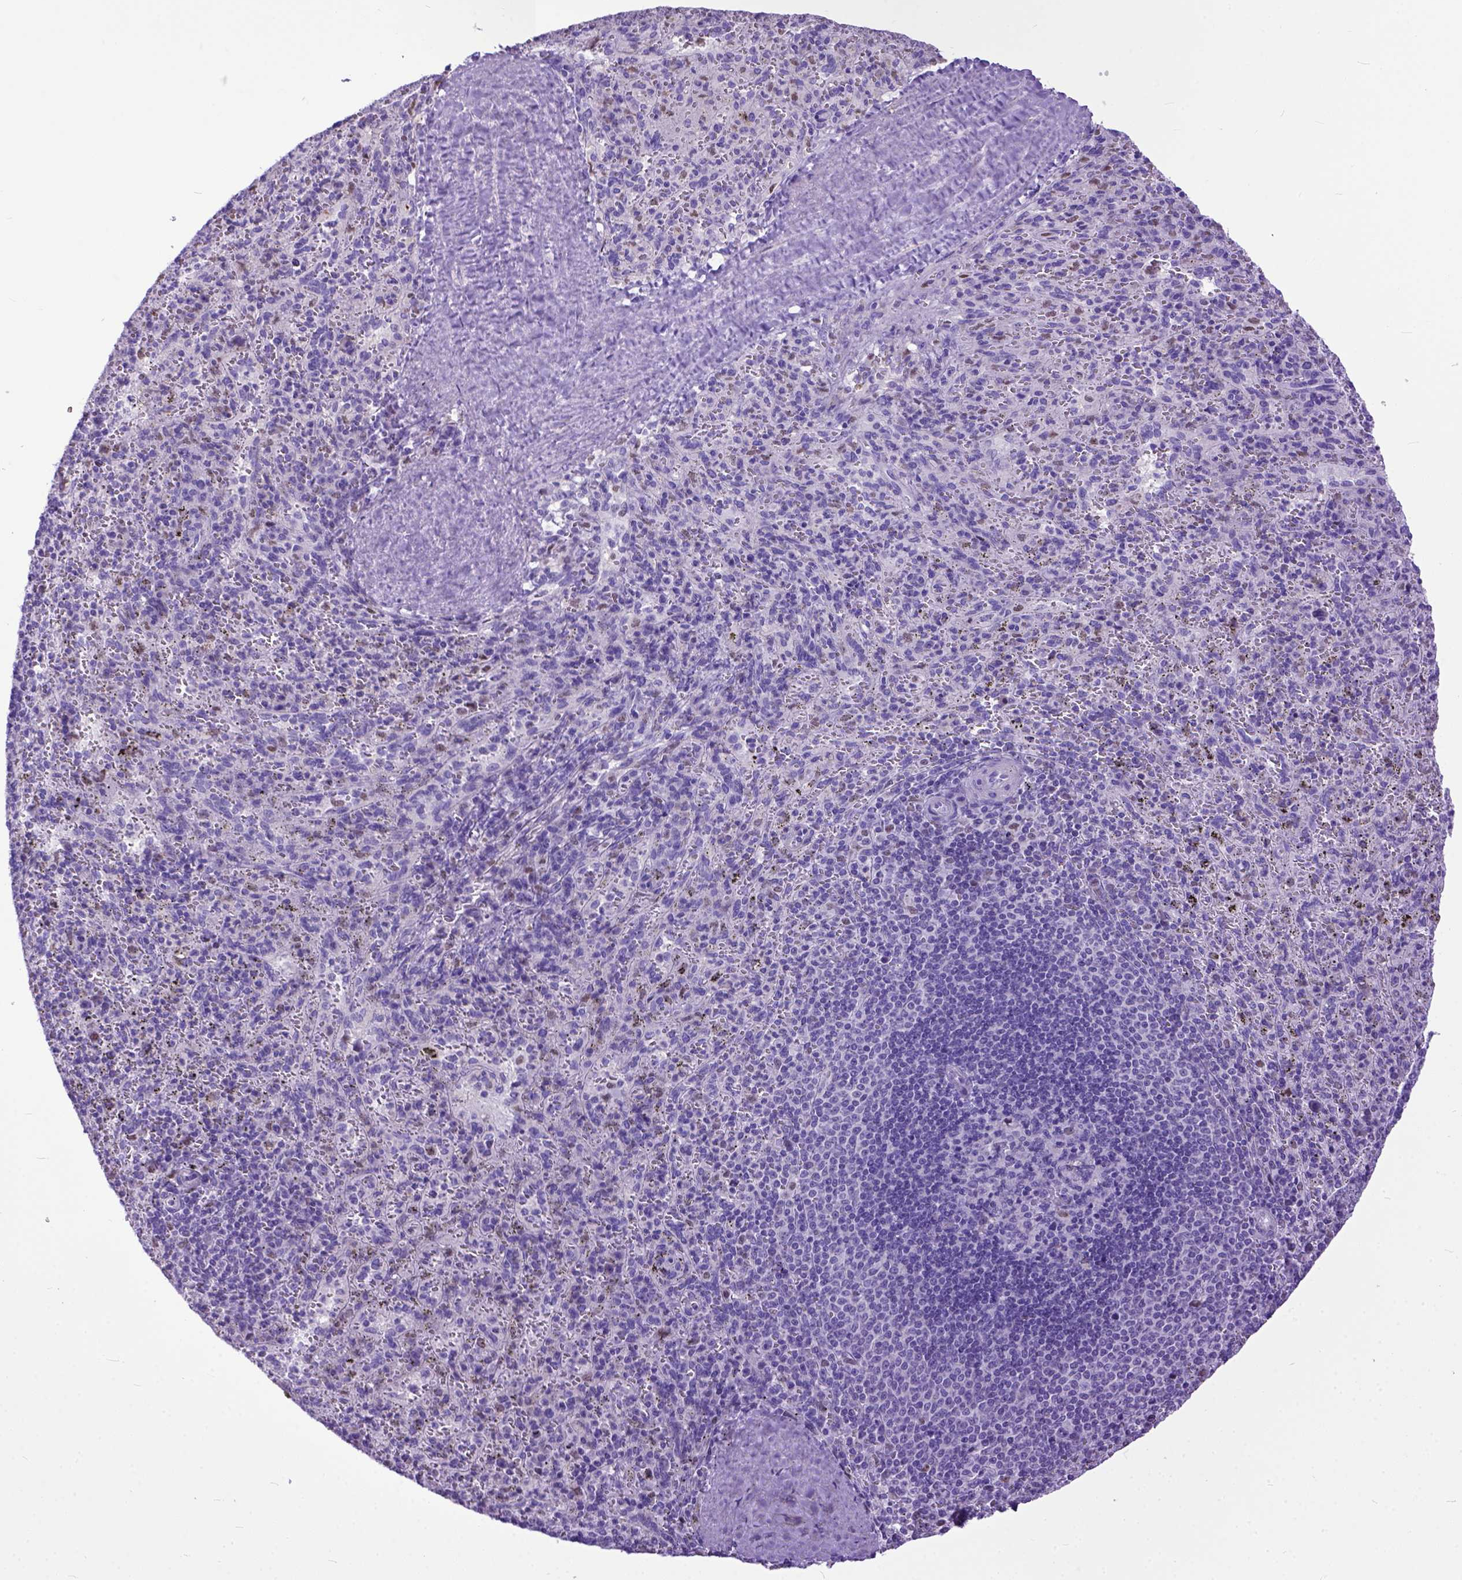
{"staining": {"intensity": "moderate", "quantity": "<25%", "location": "nuclear"}, "tissue": "spleen", "cell_type": "Cells in red pulp", "image_type": "normal", "snomed": [{"axis": "morphology", "description": "Normal tissue, NOS"}, {"axis": "topography", "description": "Spleen"}], "caption": "Protein positivity by immunohistochemistry (IHC) exhibits moderate nuclear positivity in about <25% of cells in red pulp in benign spleen.", "gene": "CRB1", "patient": {"sex": "male", "age": 57}}